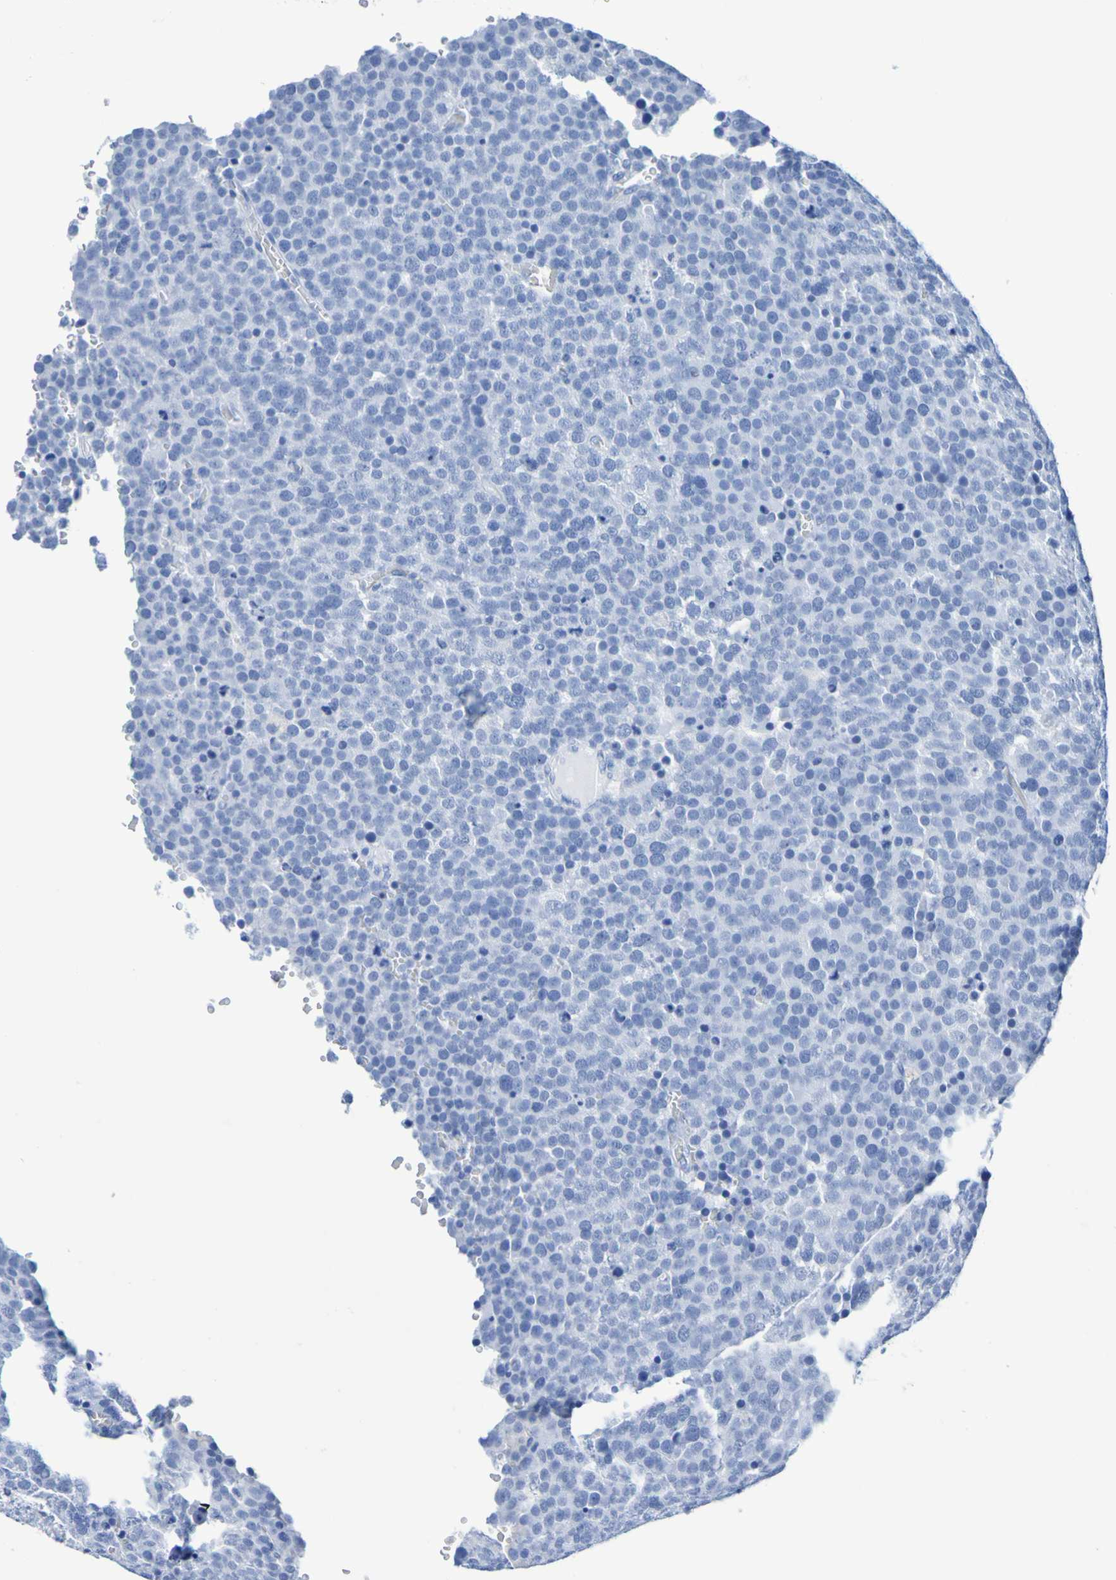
{"staining": {"intensity": "negative", "quantity": "none", "location": "none"}, "tissue": "testis cancer", "cell_type": "Tumor cells", "image_type": "cancer", "snomed": [{"axis": "morphology", "description": "Seminoma, NOS"}, {"axis": "topography", "description": "Testis"}], "caption": "DAB immunohistochemical staining of seminoma (testis) shows no significant expression in tumor cells.", "gene": "DPEP1", "patient": {"sex": "male", "age": 71}}